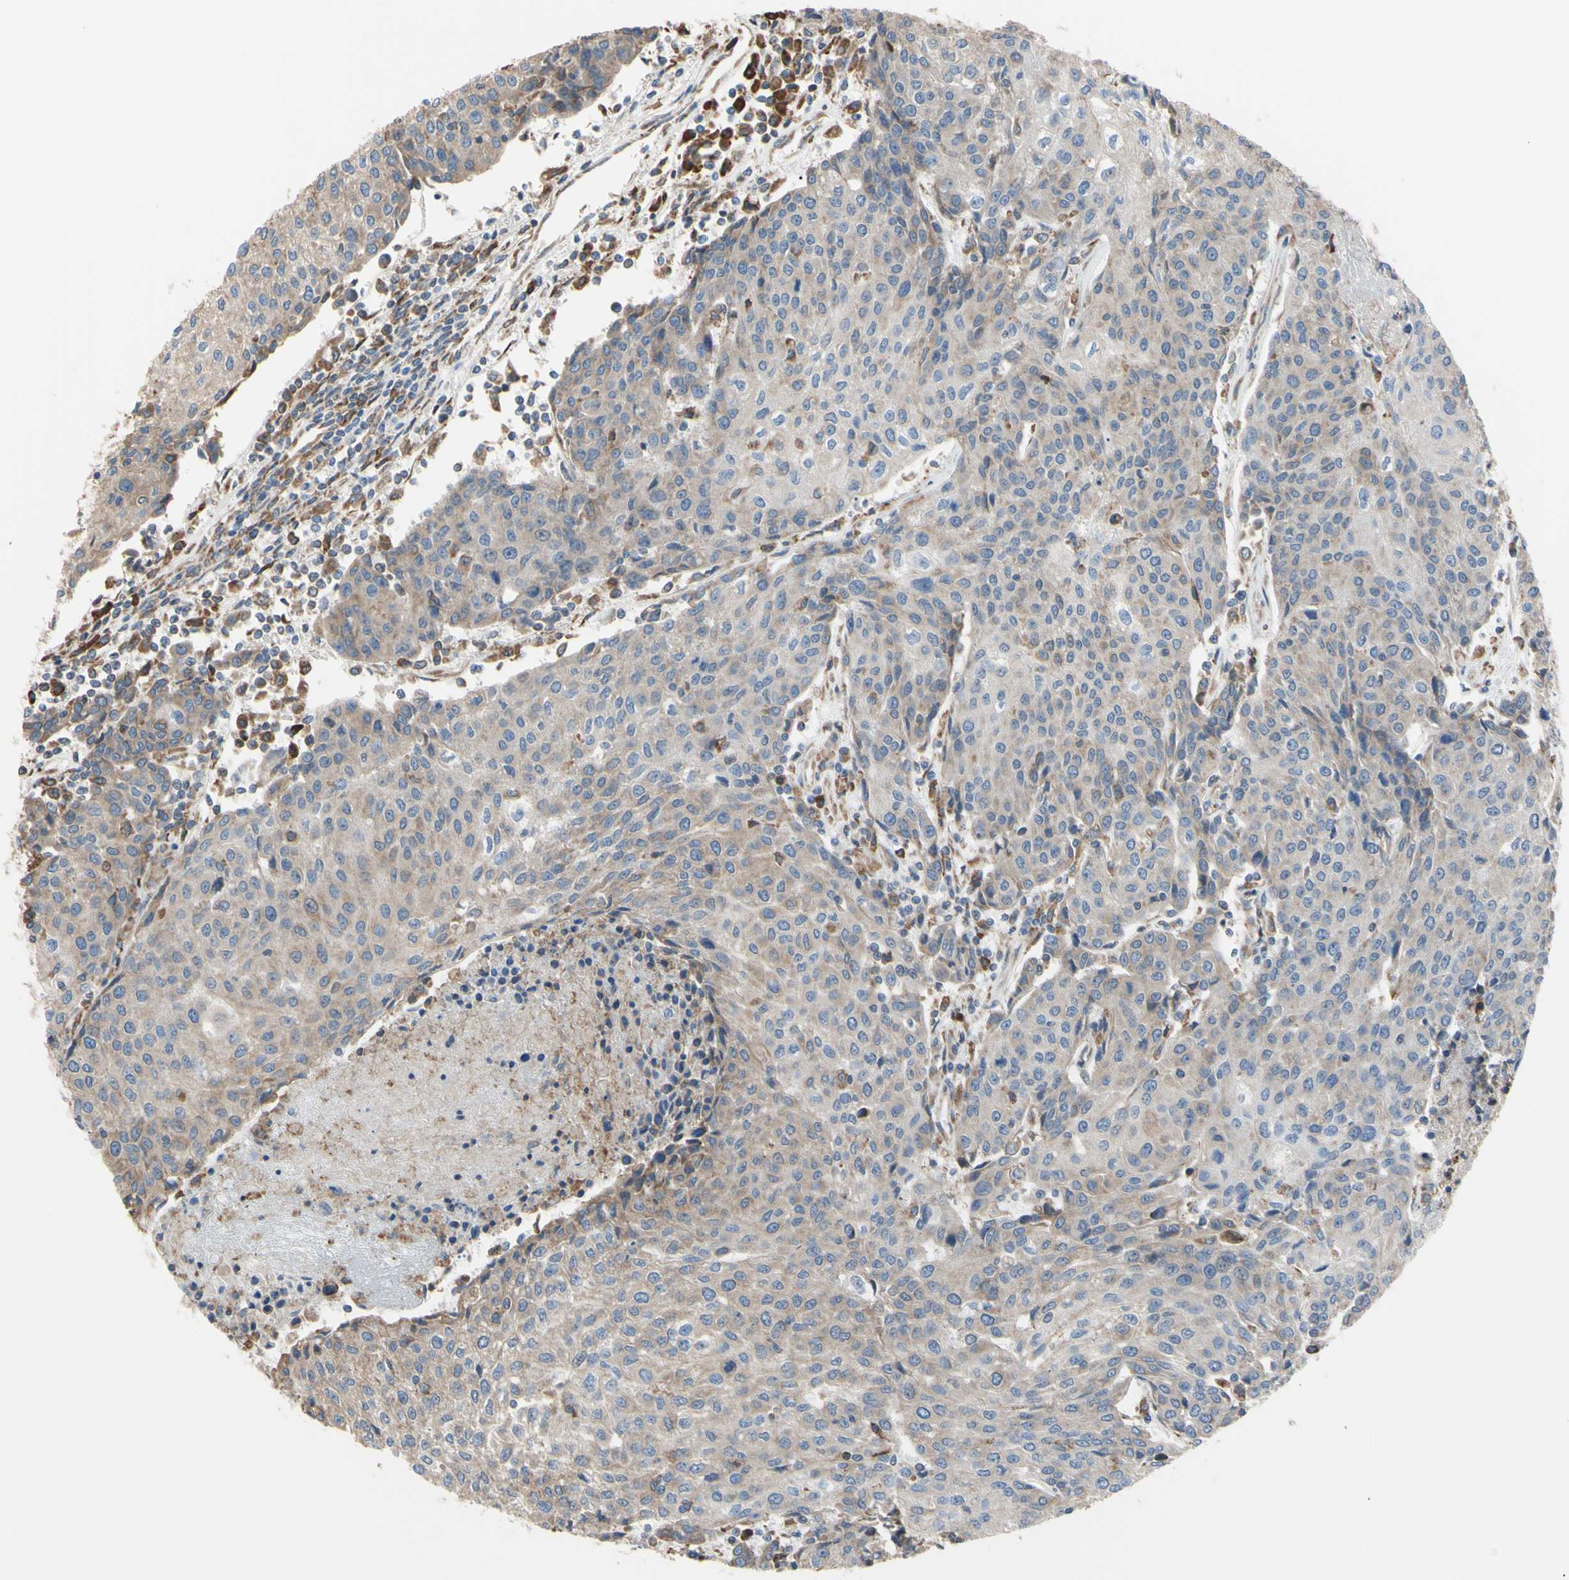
{"staining": {"intensity": "weak", "quantity": "25%-75%", "location": "cytoplasmic/membranous"}, "tissue": "urothelial cancer", "cell_type": "Tumor cells", "image_type": "cancer", "snomed": [{"axis": "morphology", "description": "Urothelial carcinoma, High grade"}, {"axis": "topography", "description": "Urinary bladder"}], "caption": "The micrograph displays a brown stain indicating the presence of a protein in the cytoplasmic/membranous of tumor cells in urothelial cancer. The staining was performed using DAB (3,3'-diaminobenzidine), with brown indicating positive protein expression. Nuclei are stained blue with hematoxylin.", "gene": "BMF", "patient": {"sex": "female", "age": 85}}